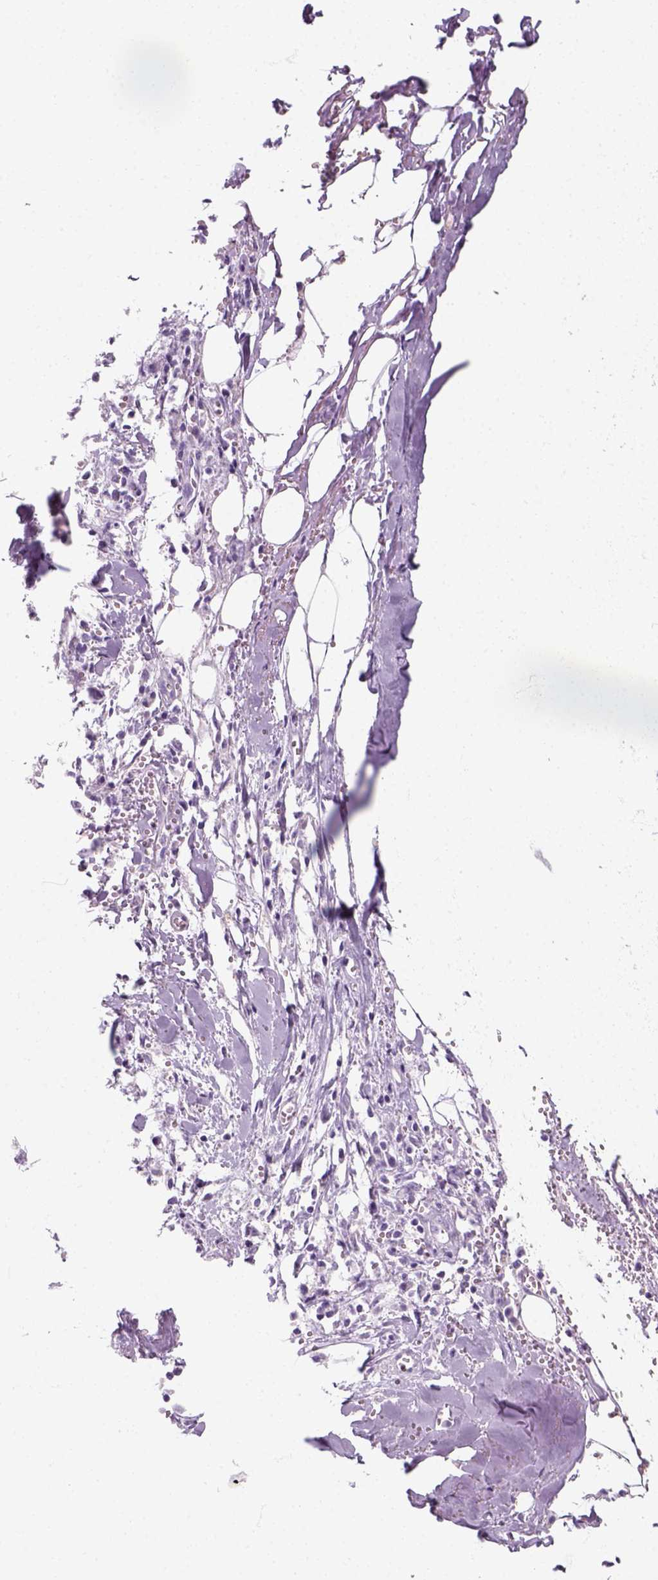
{"staining": {"intensity": "negative", "quantity": "none", "location": "none"}, "tissue": "adipose tissue", "cell_type": "Adipocytes", "image_type": "normal", "snomed": [{"axis": "morphology", "description": "Normal tissue, NOS"}, {"axis": "morphology", "description": "Squamous cell carcinoma, NOS"}, {"axis": "topography", "description": "Cartilage tissue"}, {"axis": "topography", "description": "Bronchus"}, {"axis": "topography", "description": "Lung"}], "caption": "This is an immunohistochemistry (IHC) image of benign human adipose tissue. There is no expression in adipocytes.", "gene": "SLC12A5", "patient": {"sex": "male", "age": 66}}